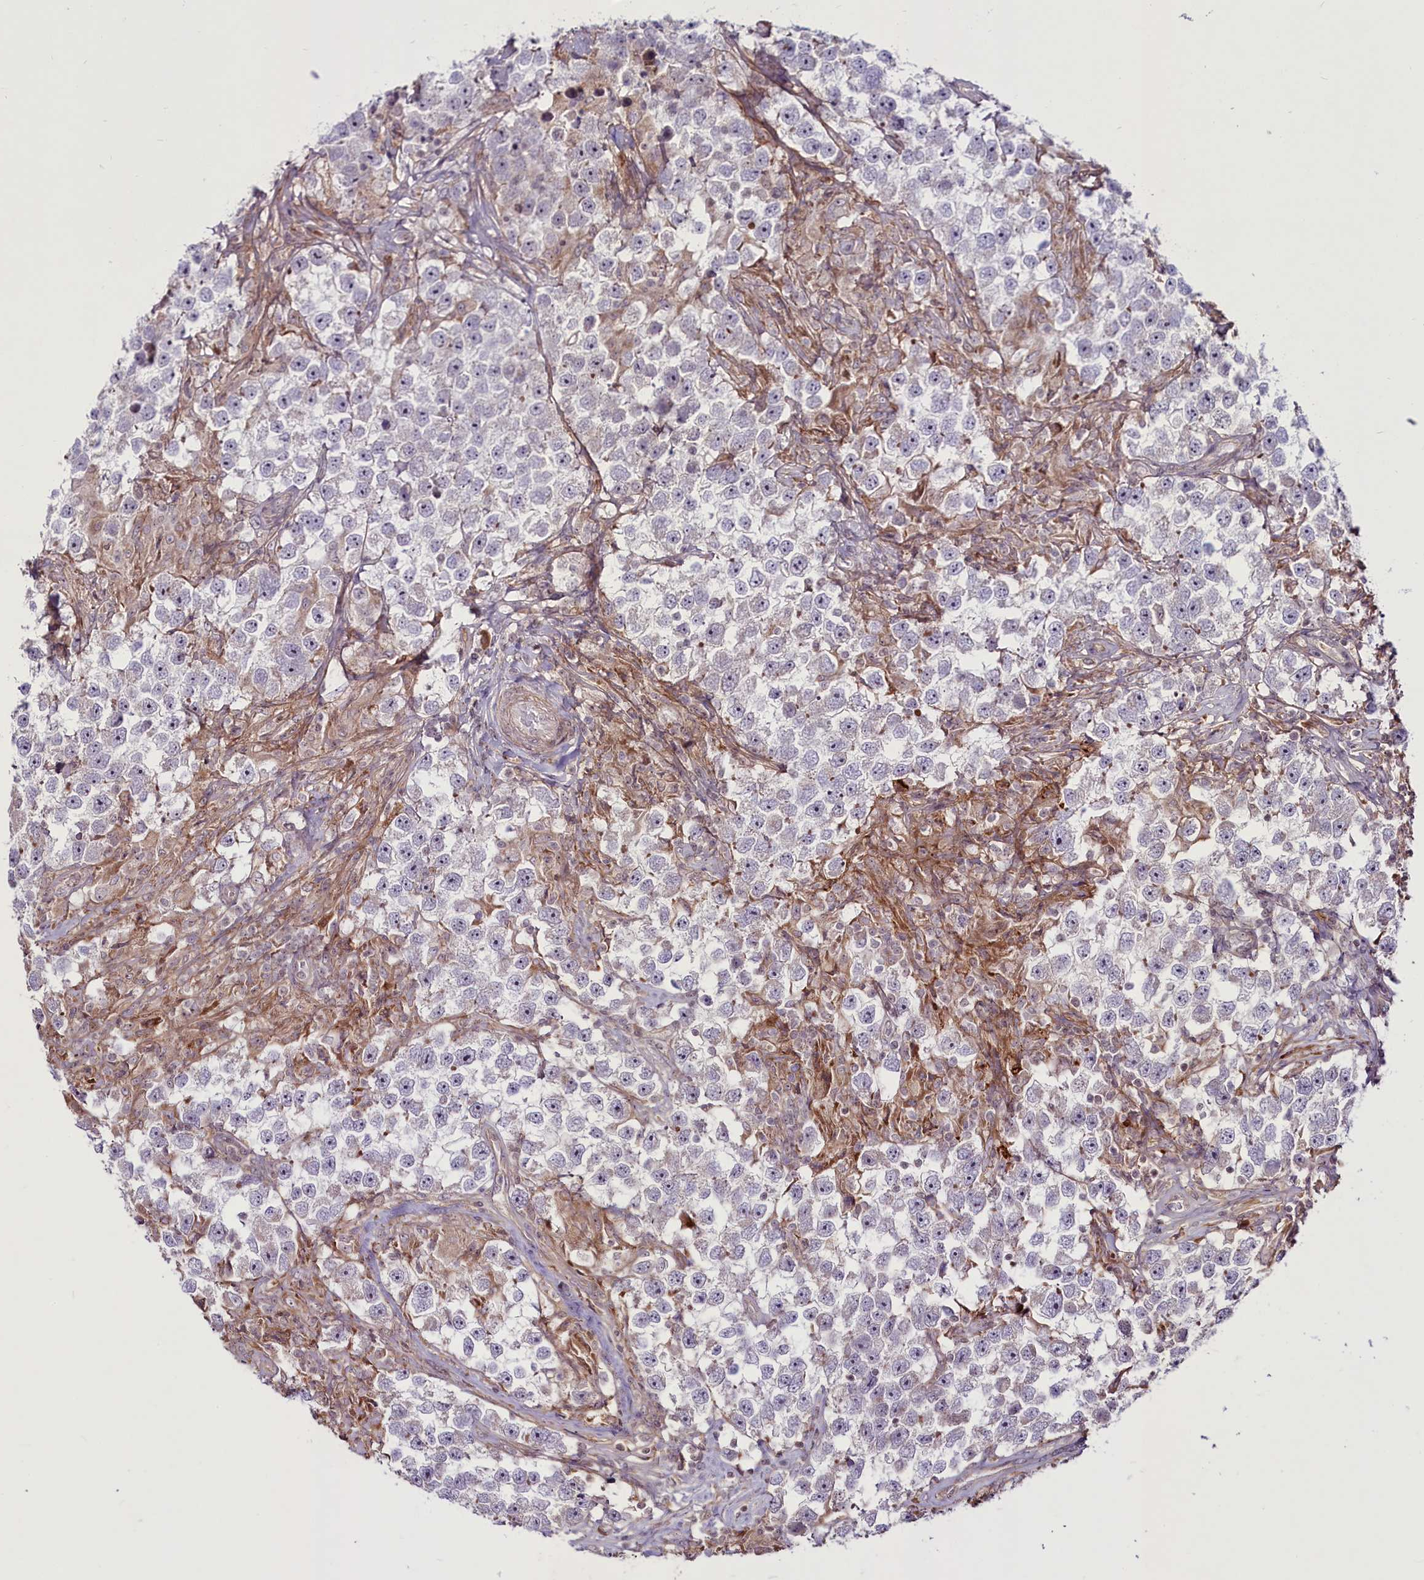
{"staining": {"intensity": "negative", "quantity": "none", "location": "none"}, "tissue": "testis cancer", "cell_type": "Tumor cells", "image_type": "cancer", "snomed": [{"axis": "morphology", "description": "Seminoma, NOS"}, {"axis": "topography", "description": "Testis"}], "caption": "Immunohistochemistry histopathology image of testis cancer (seminoma) stained for a protein (brown), which demonstrates no staining in tumor cells.", "gene": "RSBN1", "patient": {"sex": "male", "age": 46}}